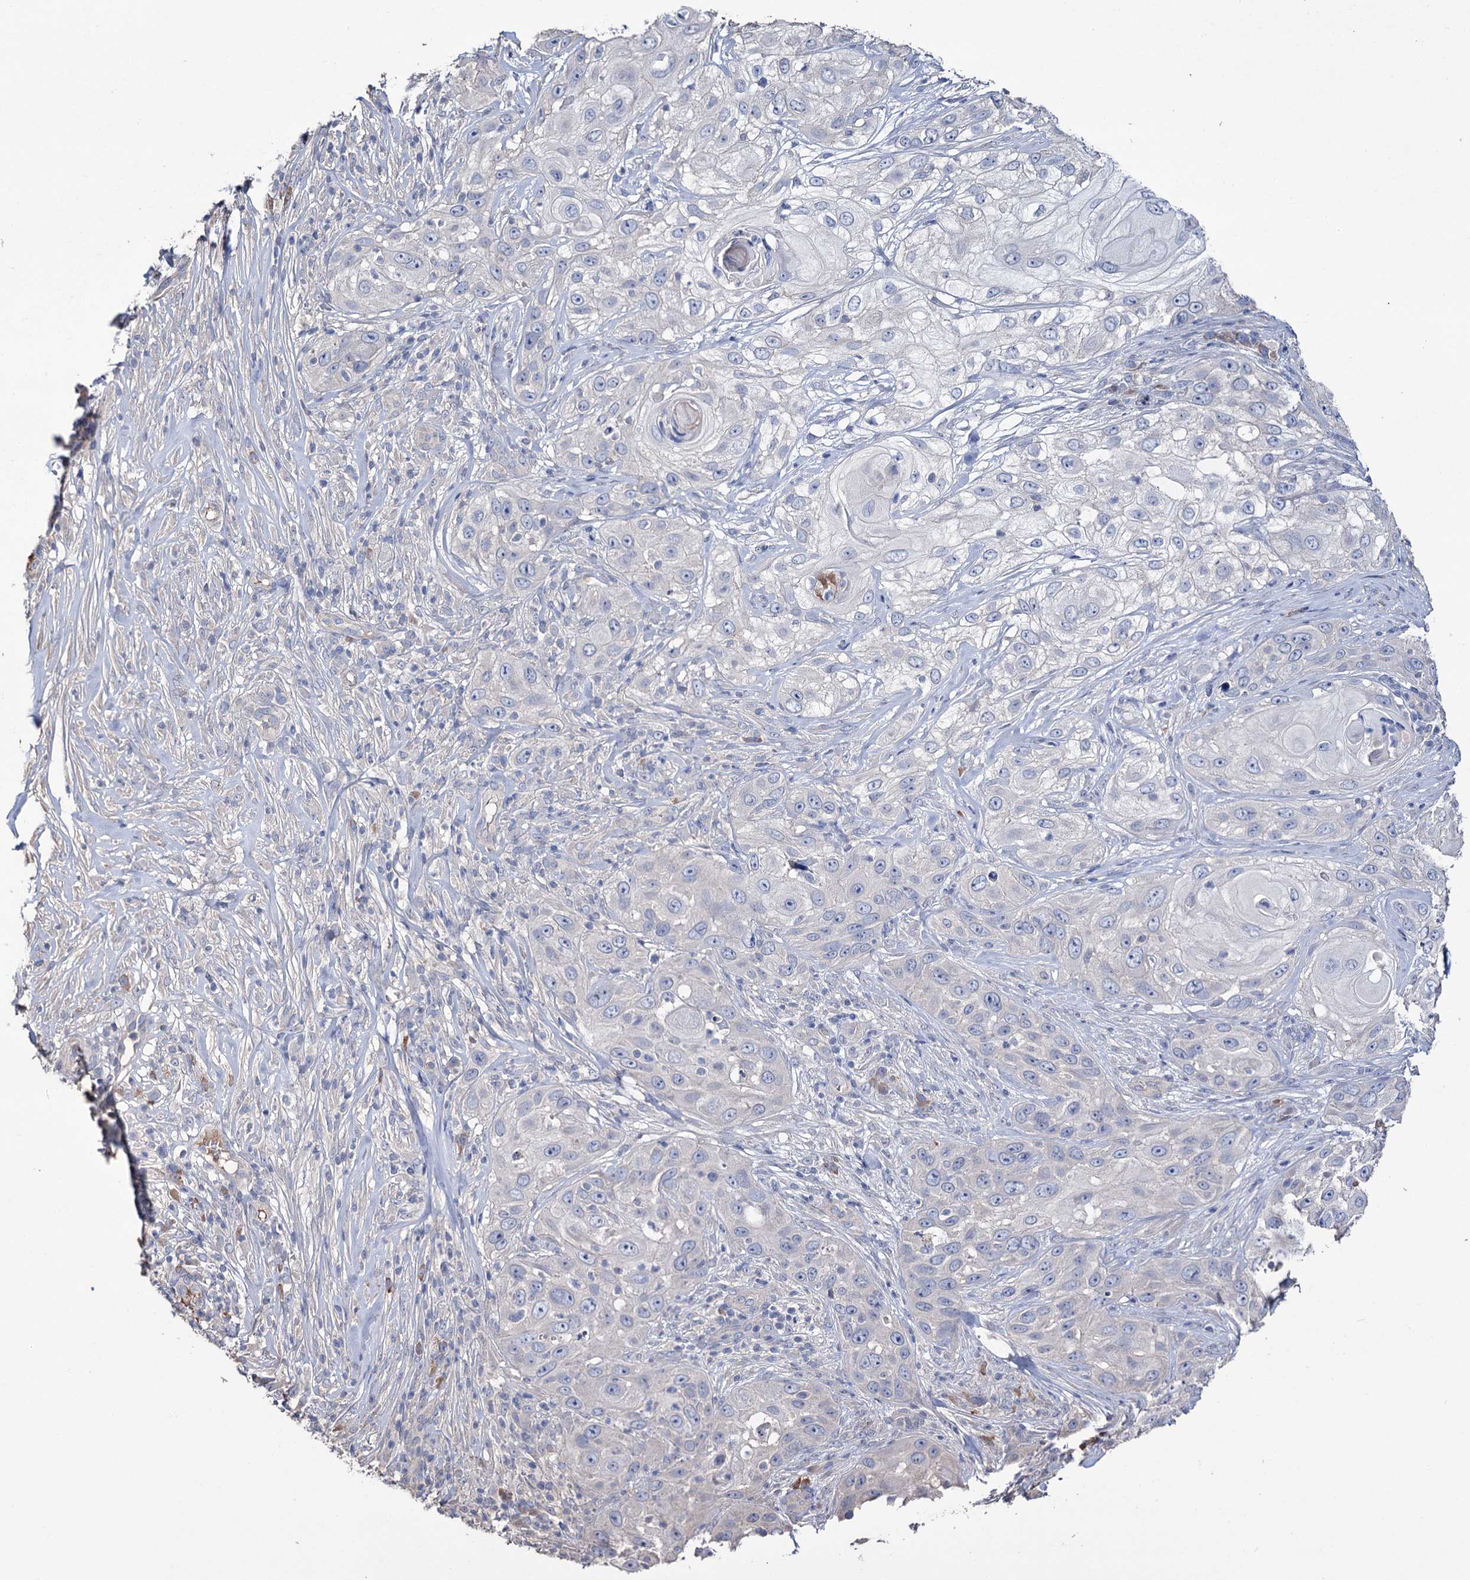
{"staining": {"intensity": "negative", "quantity": "none", "location": "none"}, "tissue": "skin cancer", "cell_type": "Tumor cells", "image_type": "cancer", "snomed": [{"axis": "morphology", "description": "Squamous cell carcinoma, NOS"}, {"axis": "topography", "description": "Skin"}], "caption": "This is an IHC histopathology image of human skin cancer (squamous cell carcinoma). There is no expression in tumor cells.", "gene": "EPB41L5", "patient": {"sex": "female", "age": 44}}